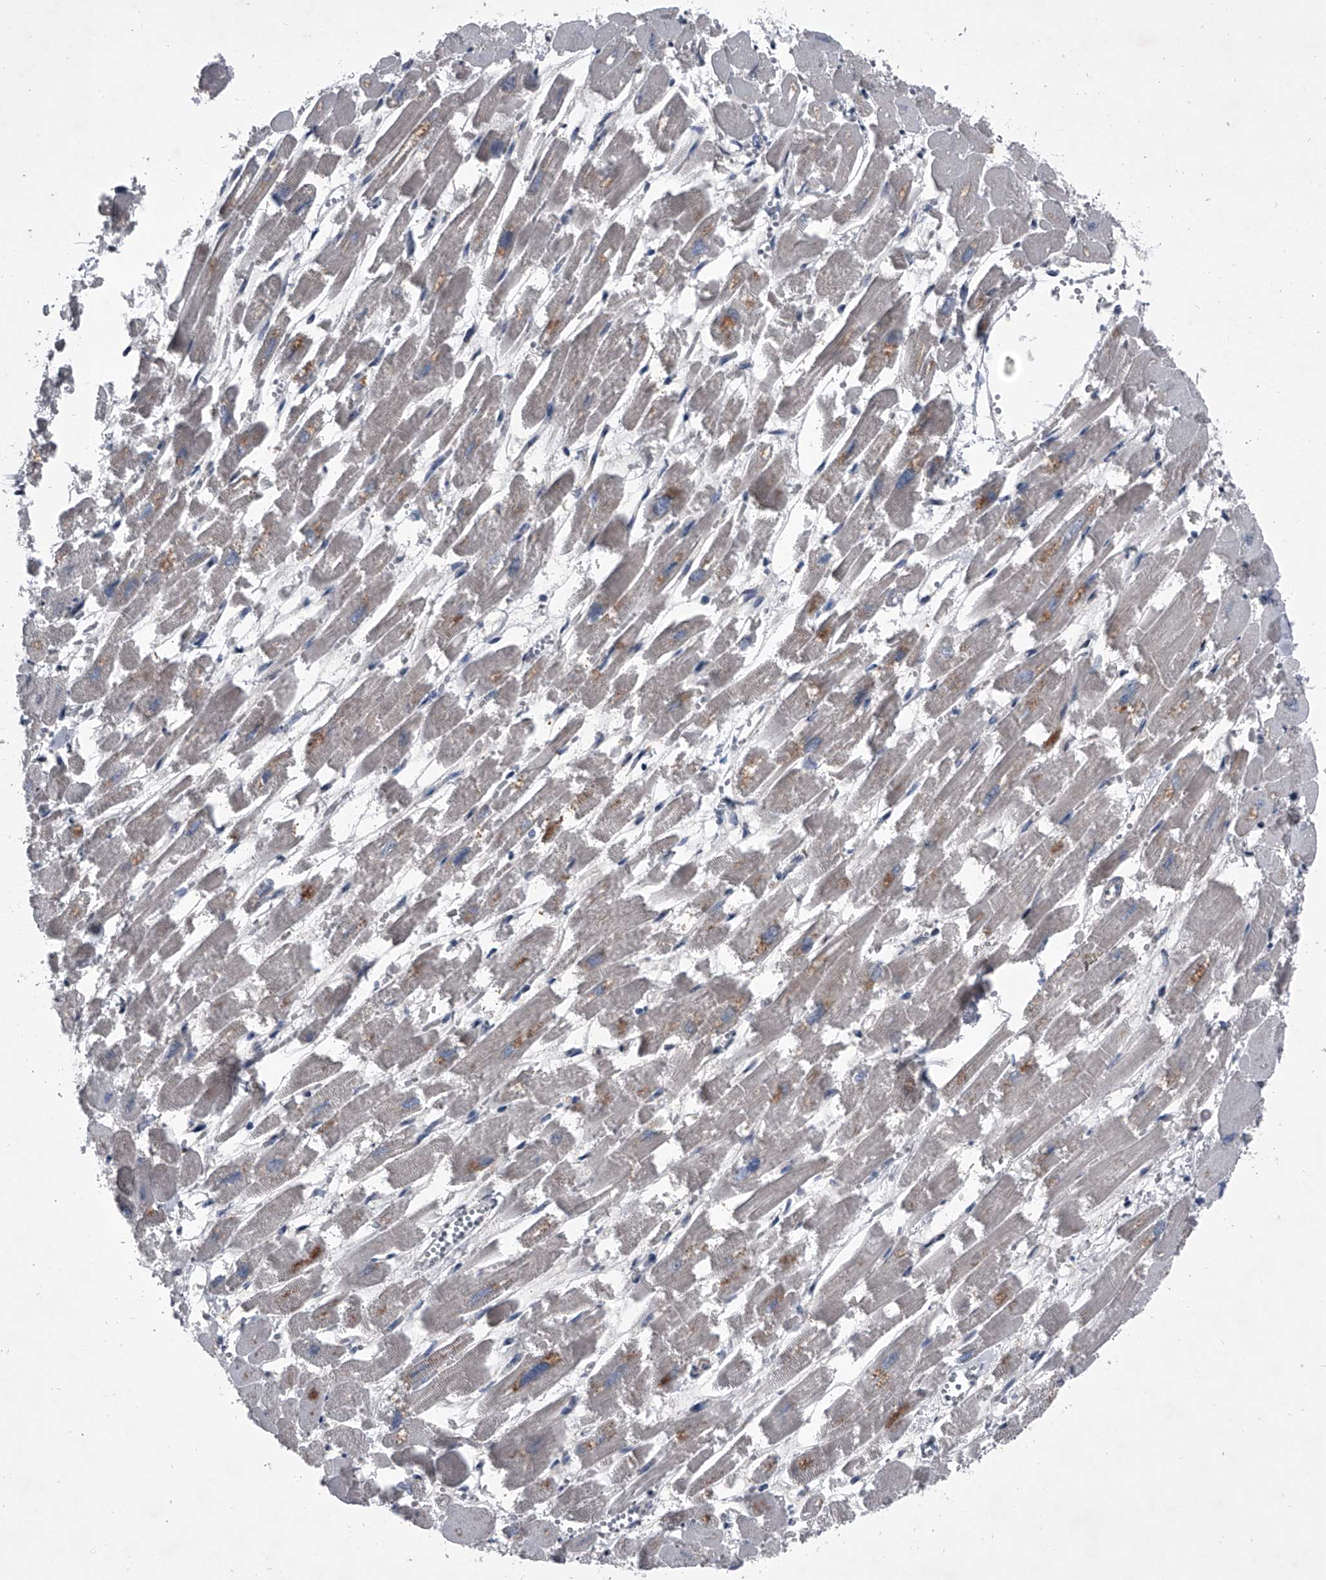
{"staining": {"intensity": "moderate", "quantity": "<25%", "location": "nuclear"}, "tissue": "heart muscle", "cell_type": "Cardiomyocytes", "image_type": "normal", "snomed": [{"axis": "morphology", "description": "Normal tissue, NOS"}, {"axis": "topography", "description": "Heart"}], "caption": "Immunohistochemistry (DAB) staining of benign heart muscle shows moderate nuclear protein expression in about <25% of cardiomyocytes.", "gene": "ELK4", "patient": {"sex": "male", "age": 54}}